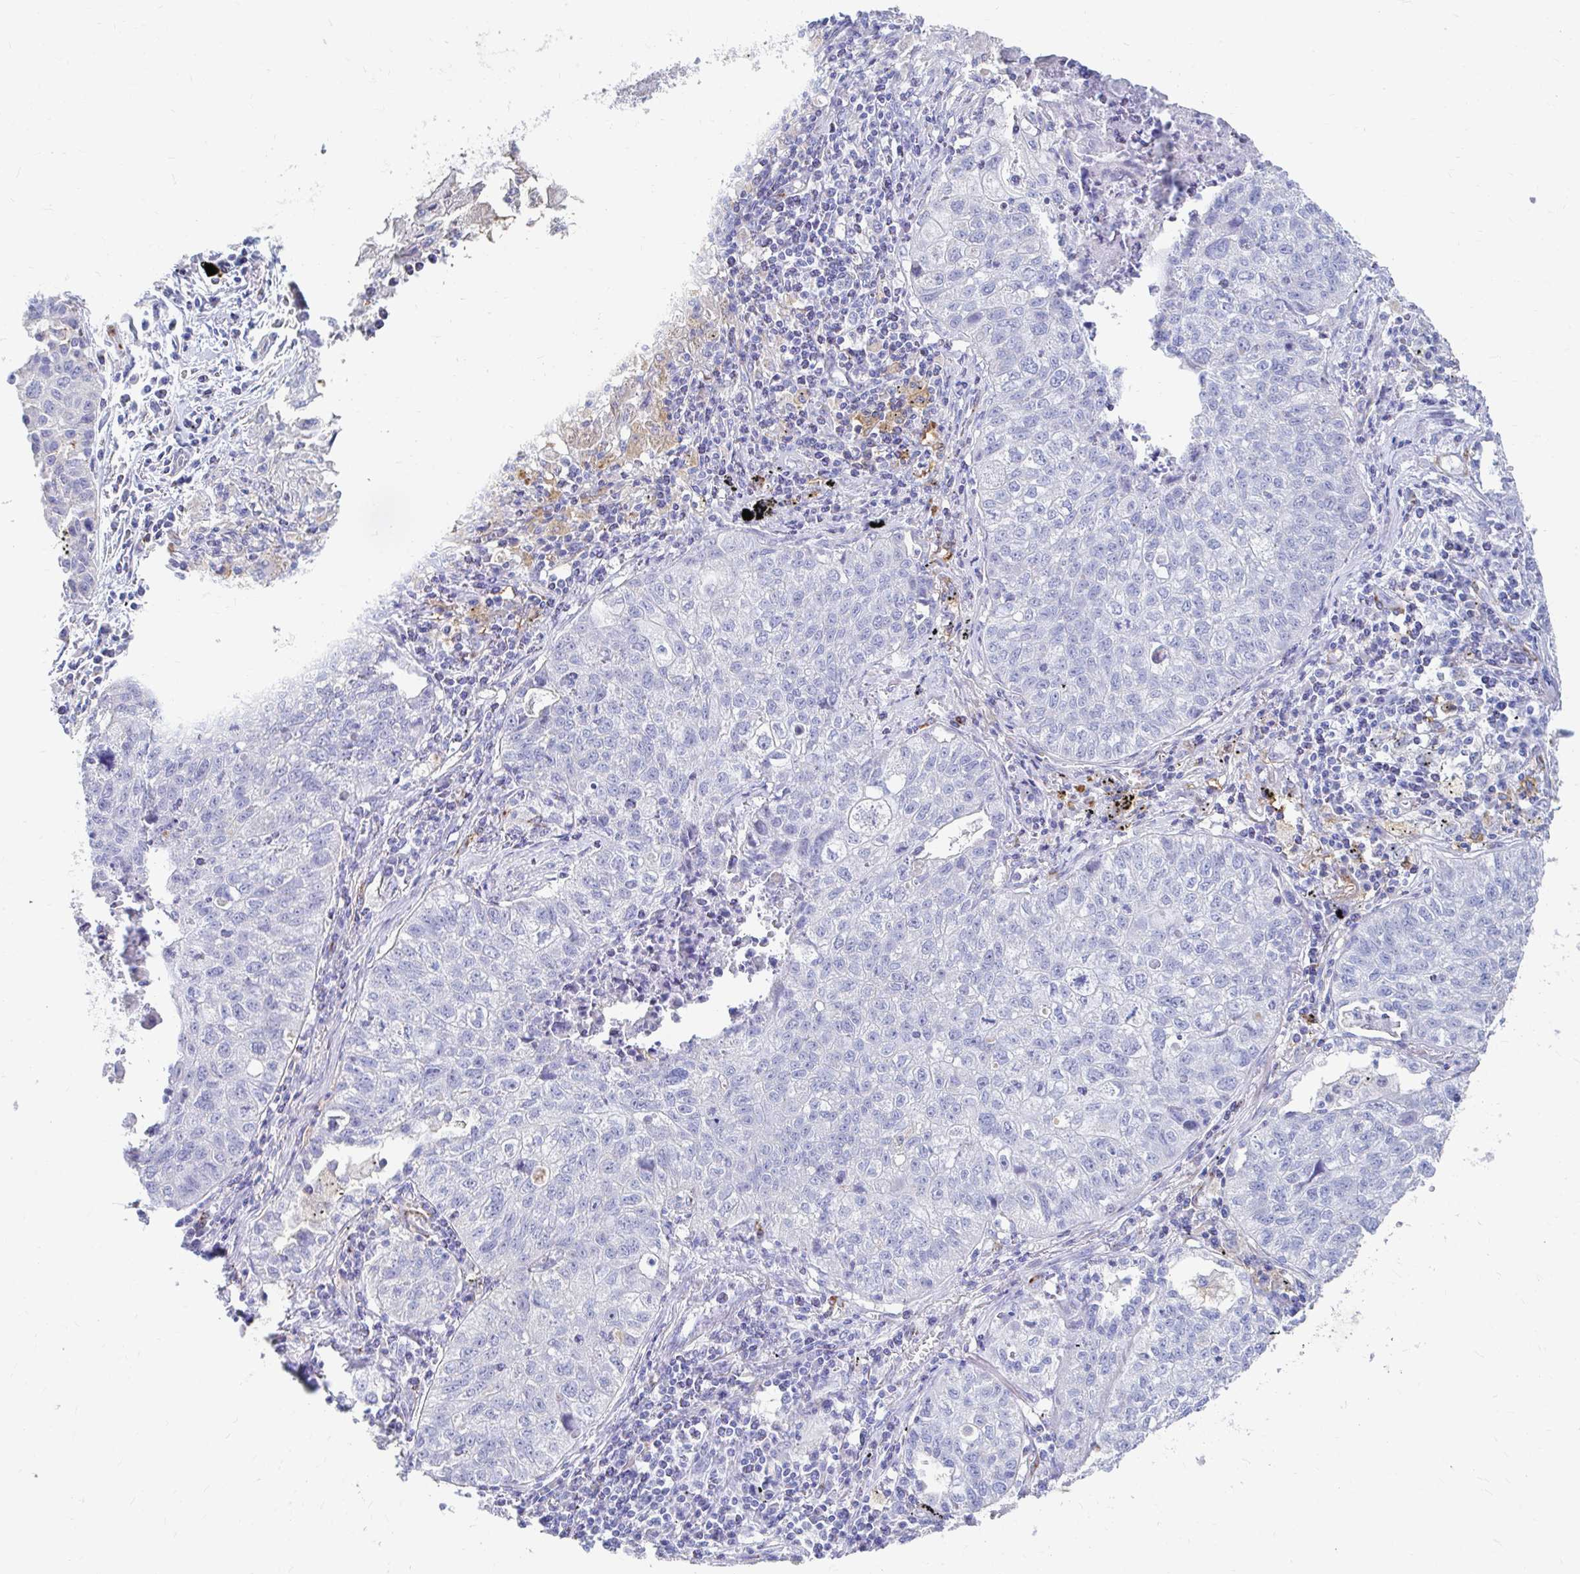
{"staining": {"intensity": "negative", "quantity": "none", "location": "none"}, "tissue": "lung cancer", "cell_type": "Tumor cells", "image_type": "cancer", "snomed": [{"axis": "morphology", "description": "Normal morphology"}, {"axis": "morphology", "description": "Aneuploidy"}, {"axis": "morphology", "description": "Squamous cell carcinoma, NOS"}, {"axis": "topography", "description": "Lymph node"}, {"axis": "topography", "description": "Lung"}], "caption": "This is an immunohistochemistry photomicrograph of human aneuploidy (lung). There is no staining in tumor cells.", "gene": "LAMC3", "patient": {"sex": "female", "age": 76}}